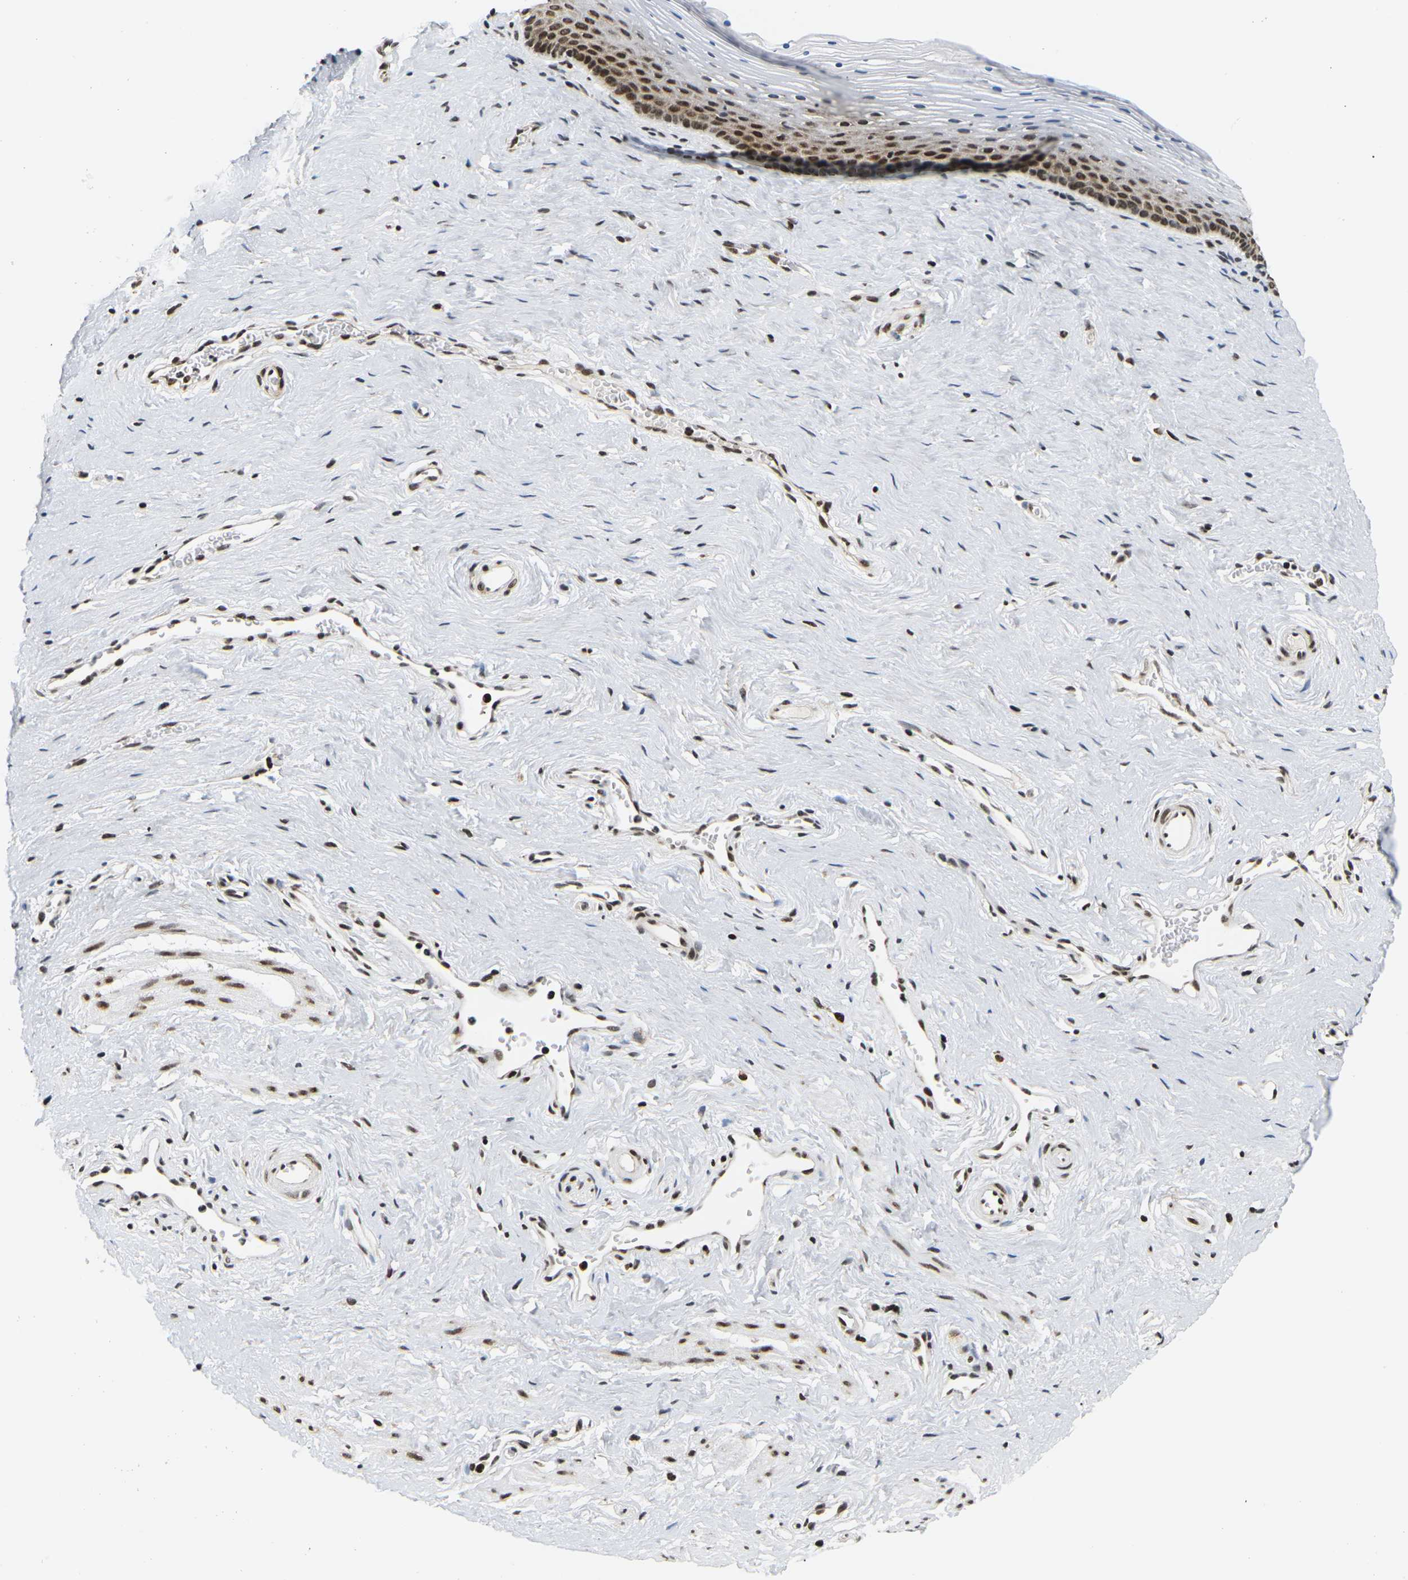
{"staining": {"intensity": "strong", "quantity": "25%-75%", "location": "cytoplasmic/membranous,nuclear"}, "tissue": "vagina", "cell_type": "Squamous epithelial cells", "image_type": "normal", "snomed": [{"axis": "morphology", "description": "Normal tissue, NOS"}, {"axis": "topography", "description": "Vagina"}], "caption": "Immunohistochemical staining of normal vagina shows strong cytoplasmic/membranous,nuclear protein staining in approximately 25%-75% of squamous epithelial cells. (DAB IHC, brown staining for protein, blue staining for nuclei).", "gene": "CELF1", "patient": {"sex": "female", "age": 32}}